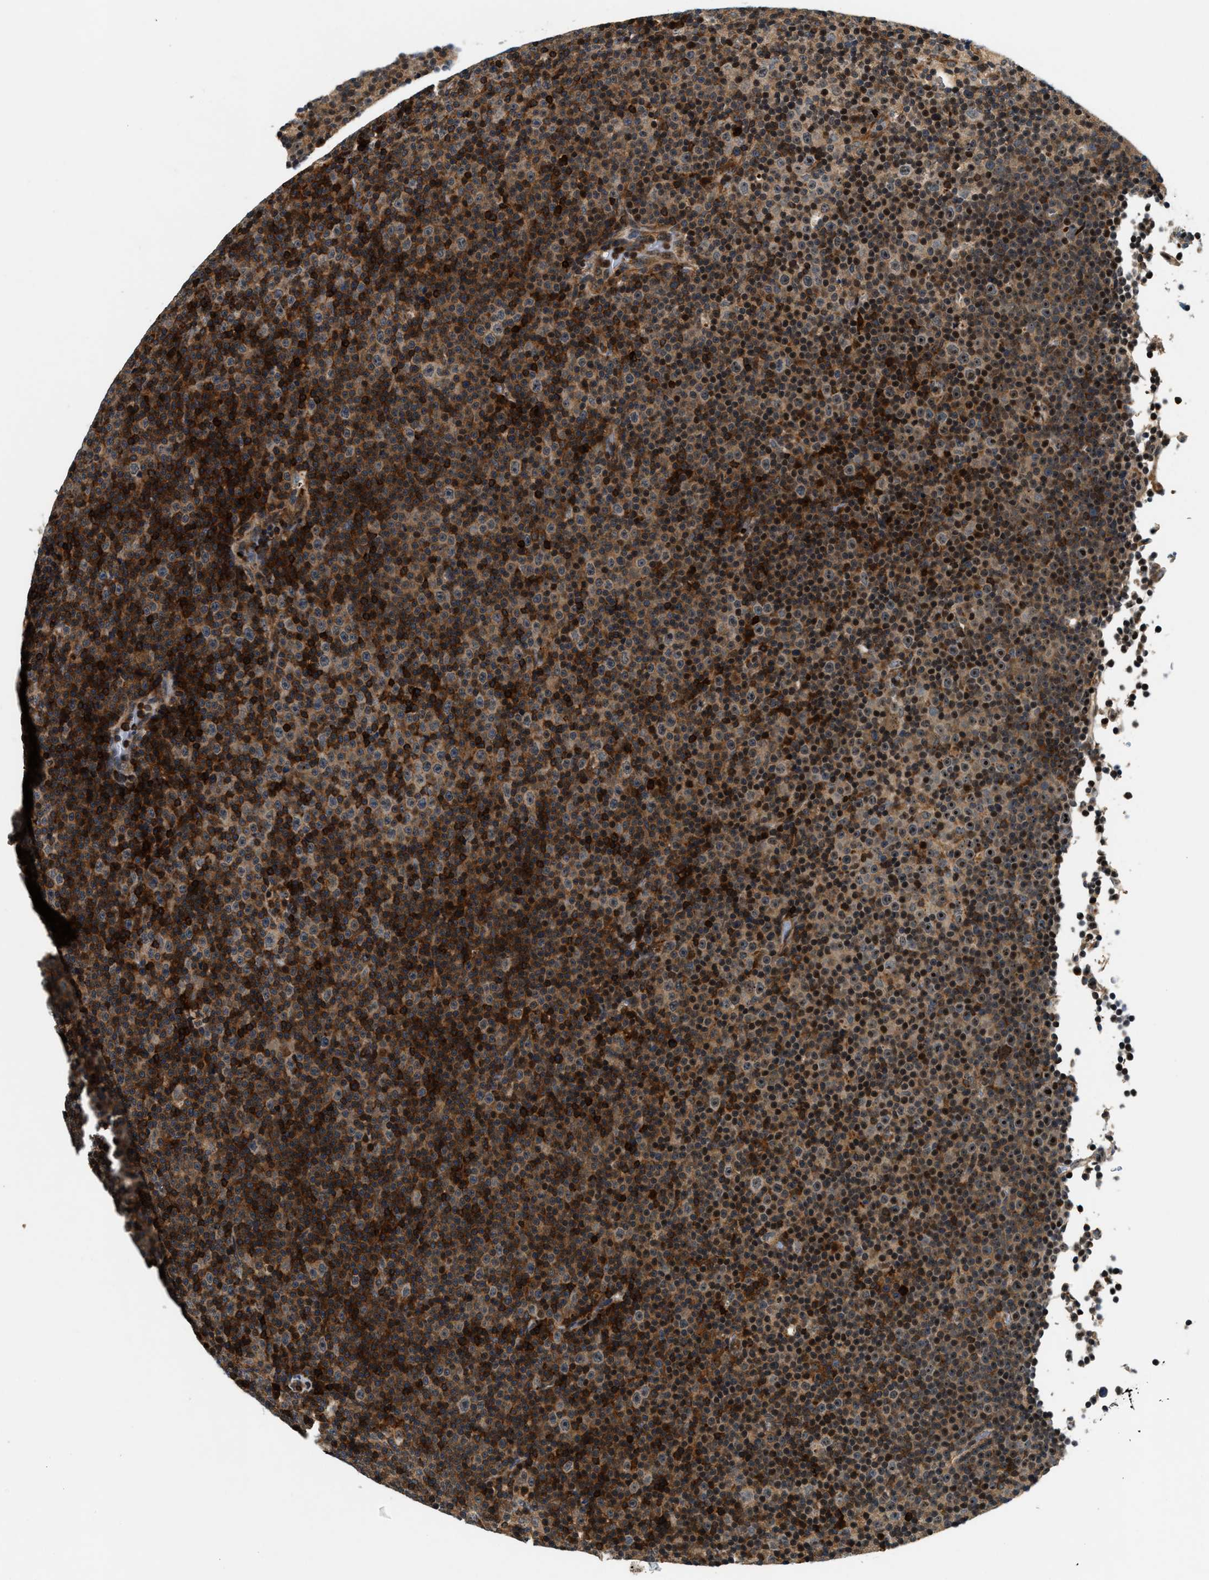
{"staining": {"intensity": "strong", "quantity": ">75%", "location": "cytoplasmic/membranous,nuclear"}, "tissue": "lymphoma", "cell_type": "Tumor cells", "image_type": "cancer", "snomed": [{"axis": "morphology", "description": "Malignant lymphoma, non-Hodgkin's type, Low grade"}, {"axis": "topography", "description": "Lymph node"}], "caption": "This is a micrograph of immunohistochemistry staining of lymphoma, which shows strong positivity in the cytoplasmic/membranous and nuclear of tumor cells.", "gene": "SAMD9", "patient": {"sex": "female", "age": 67}}